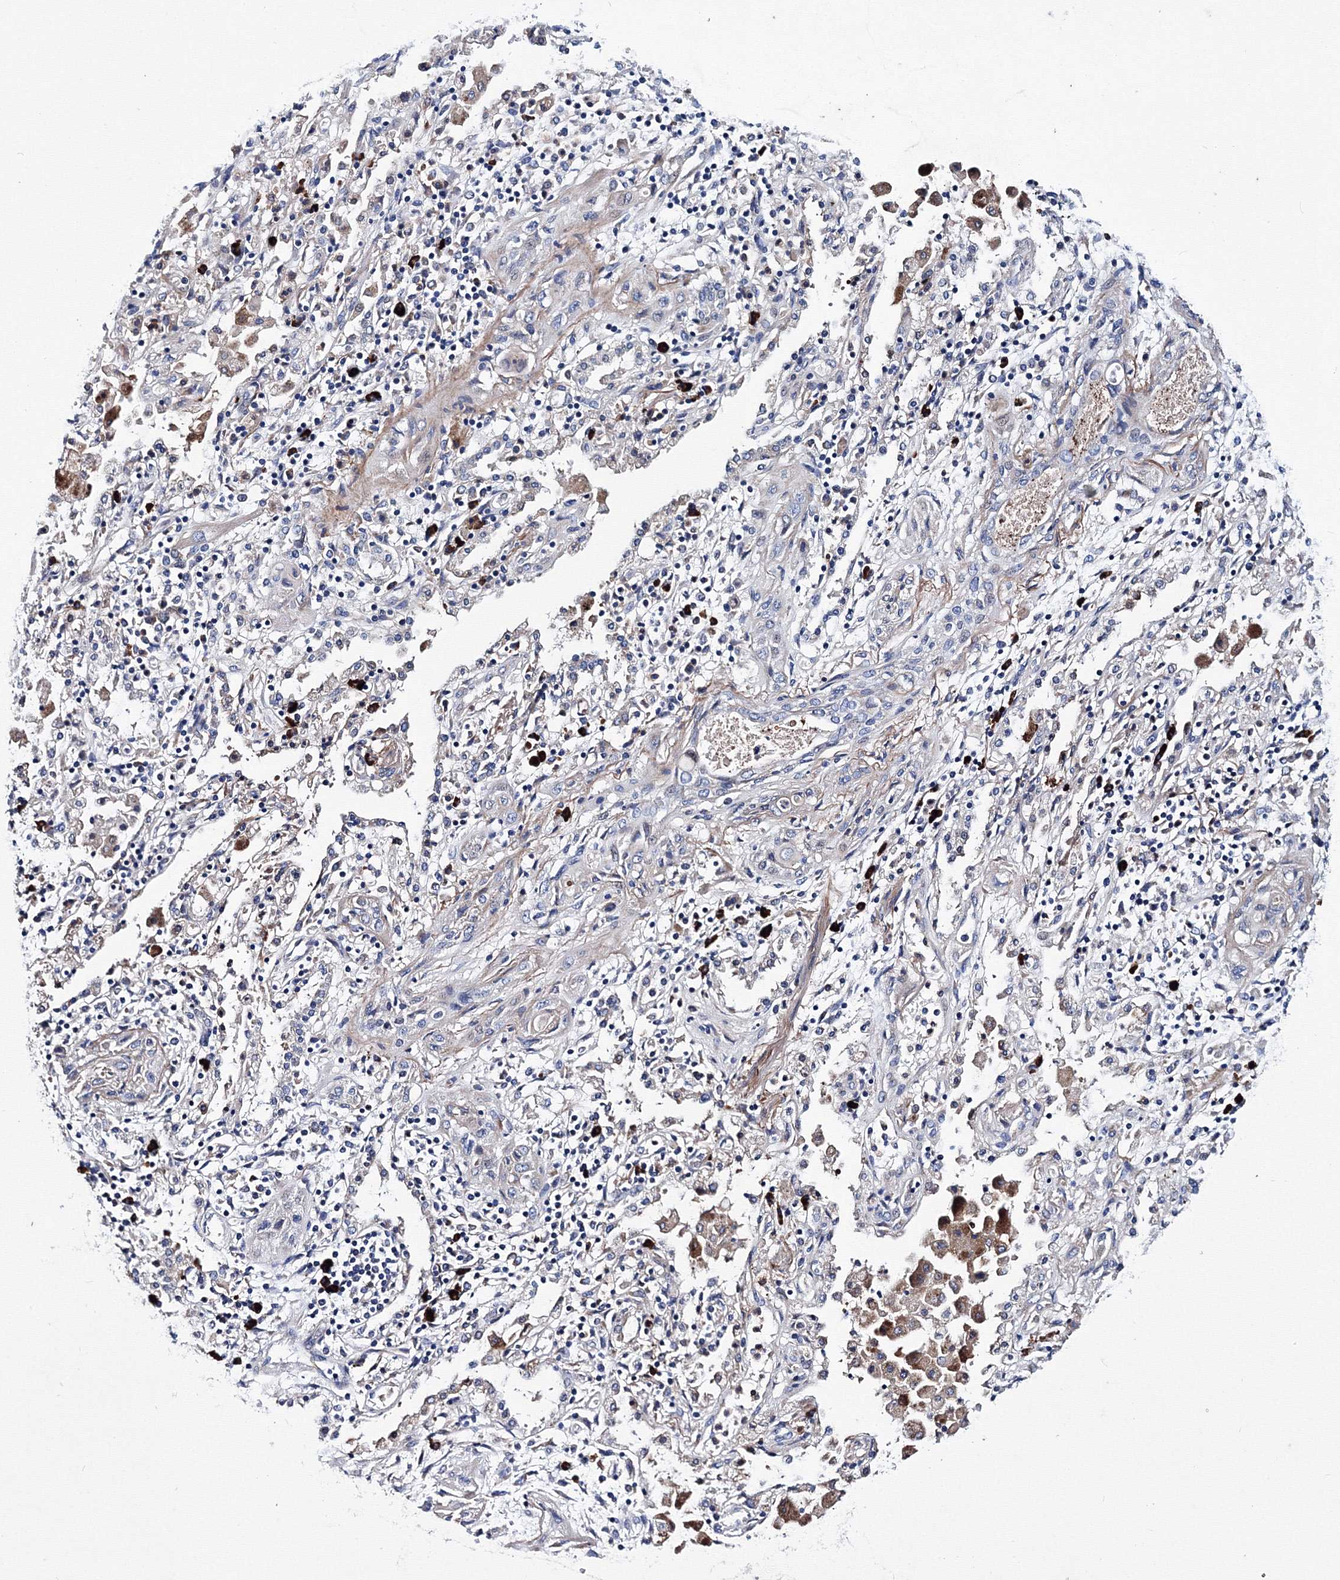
{"staining": {"intensity": "negative", "quantity": "none", "location": "none"}, "tissue": "lung cancer", "cell_type": "Tumor cells", "image_type": "cancer", "snomed": [{"axis": "morphology", "description": "Squamous cell carcinoma, NOS"}, {"axis": "topography", "description": "Lung"}], "caption": "Immunohistochemistry of lung cancer (squamous cell carcinoma) shows no staining in tumor cells.", "gene": "TRPM2", "patient": {"sex": "female", "age": 47}}